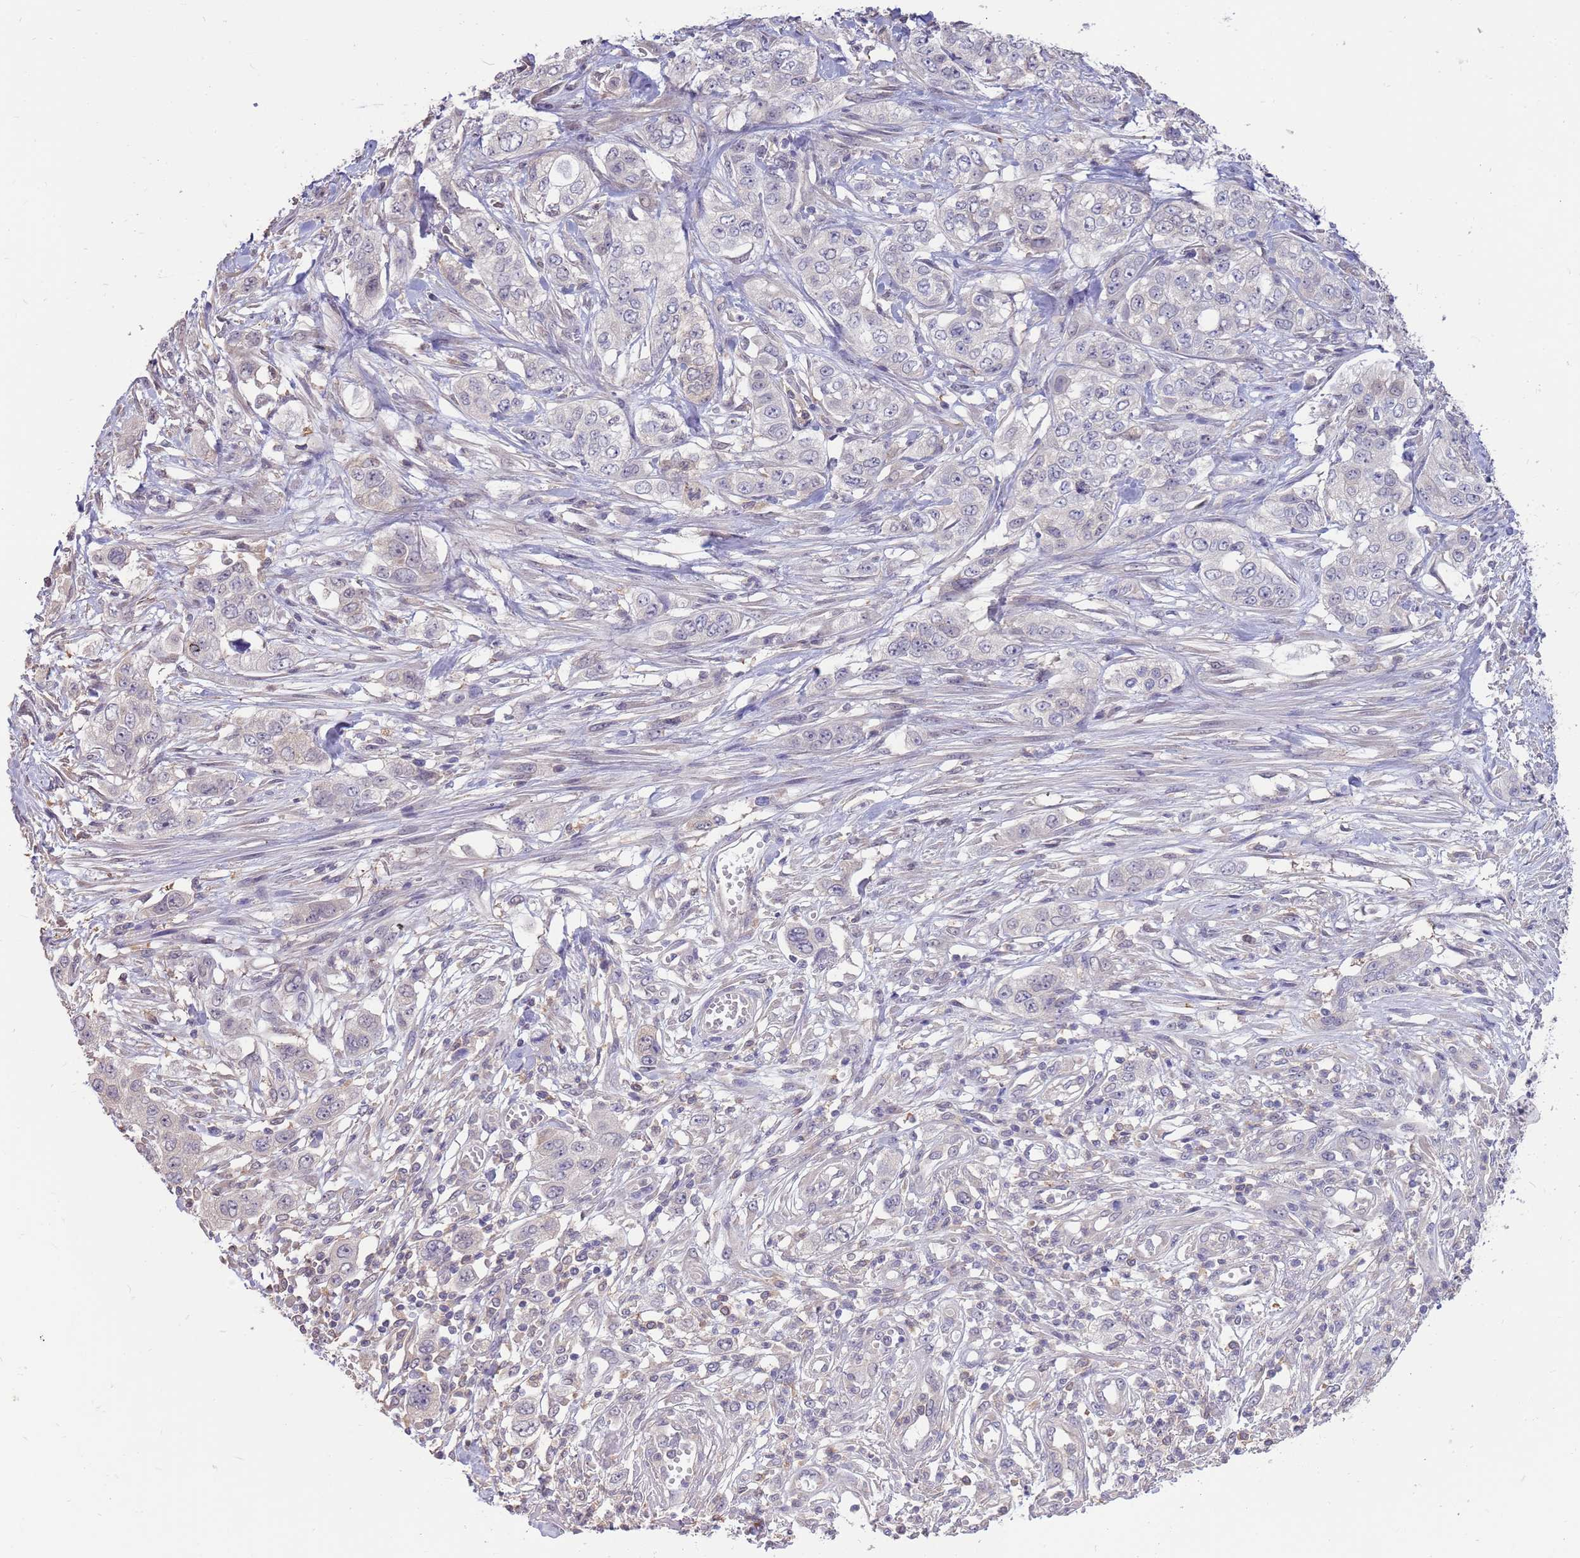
{"staining": {"intensity": "negative", "quantity": "none", "location": "none"}, "tissue": "stomach cancer", "cell_type": "Tumor cells", "image_type": "cancer", "snomed": [{"axis": "morphology", "description": "Adenocarcinoma, NOS"}, {"axis": "topography", "description": "Stomach, upper"}], "caption": "This is an immunohistochemistry (IHC) photomicrograph of human stomach adenocarcinoma. There is no expression in tumor cells.", "gene": "AP5S1", "patient": {"sex": "male", "age": 62}}